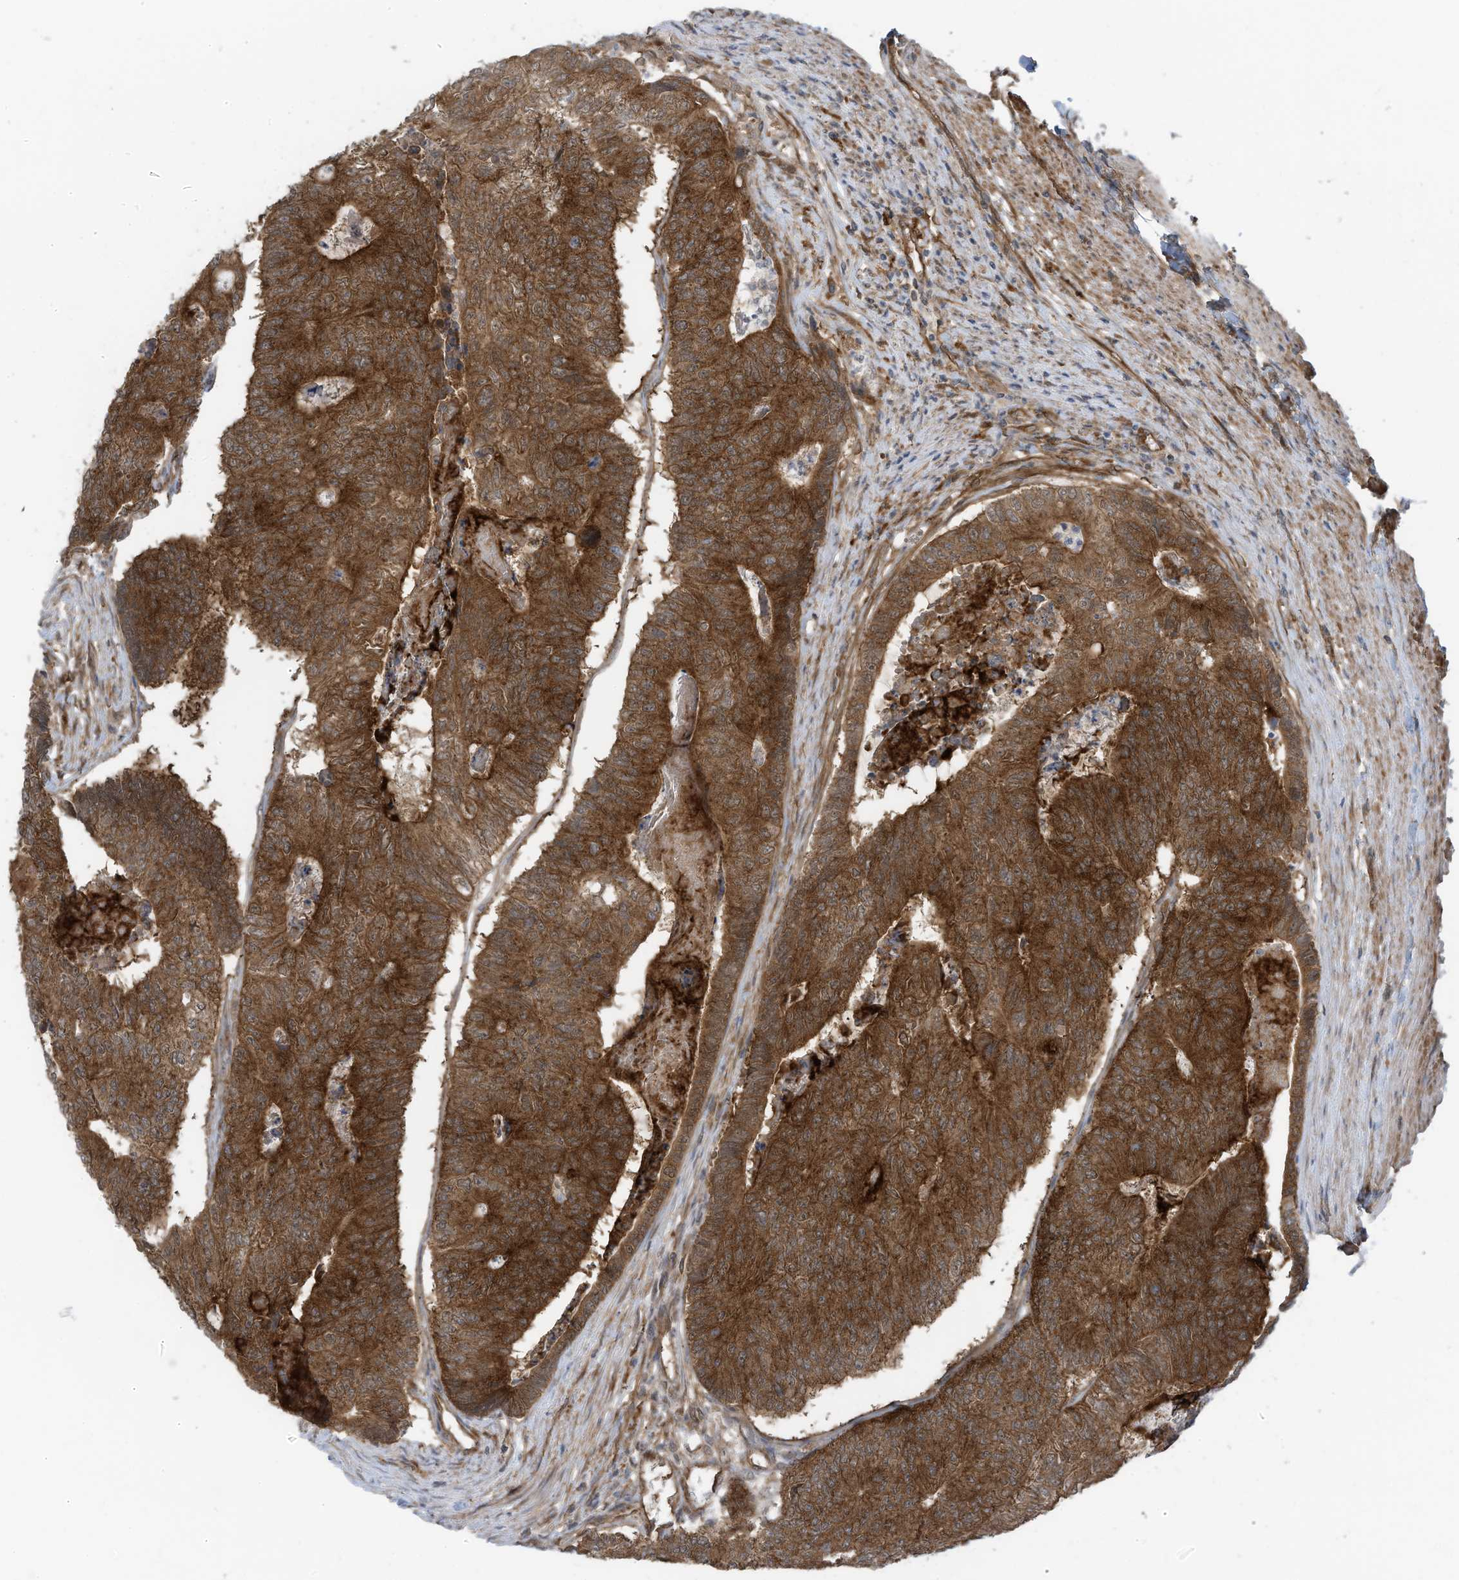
{"staining": {"intensity": "strong", "quantity": ">75%", "location": "cytoplasmic/membranous"}, "tissue": "colorectal cancer", "cell_type": "Tumor cells", "image_type": "cancer", "snomed": [{"axis": "morphology", "description": "Adenocarcinoma, NOS"}, {"axis": "topography", "description": "Colon"}], "caption": "A brown stain shows strong cytoplasmic/membranous positivity of a protein in human colorectal cancer (adenocarcinoma) tumor cells. Nuclei are stained in blue.", "gene": "REPS1", "patient": {"sex": "female", "age": 67}}